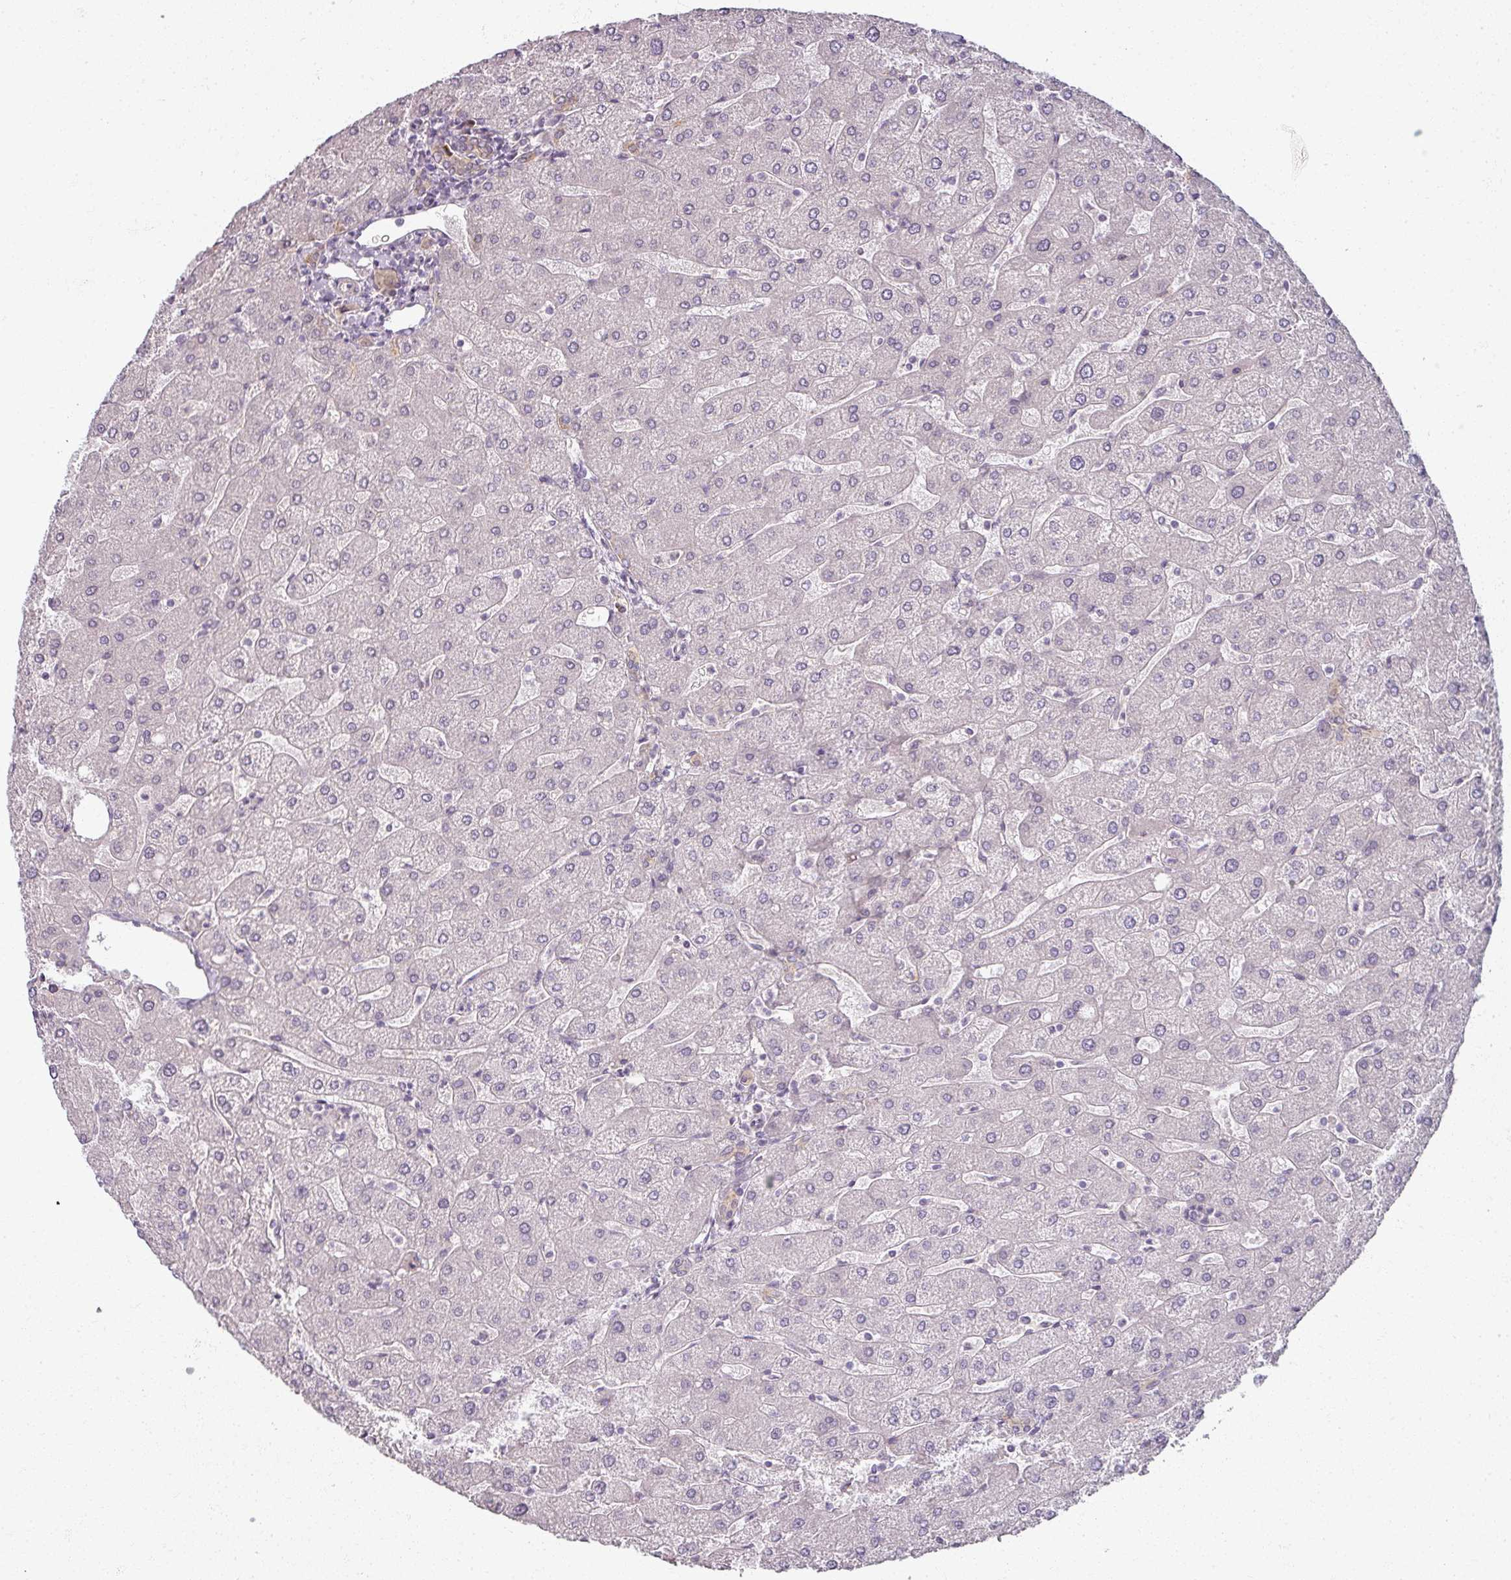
{"staining": {"intensity": "negative", "quantity": "none", "location": "none"}, "tissue": "liver", "cell_type": "Cholangiocytes", "image_type": "normal", "snomed": [{"axis": "morphology", "description": "Normal tissue, NOS"}, {"axis": "topography", "description": "Liver"}], "caption": "Protein analysis of normal liver shows no significant positivity in cholangiocytes.", "gene": "MYMK", "patient": {"sex": "male", "age": 67}}